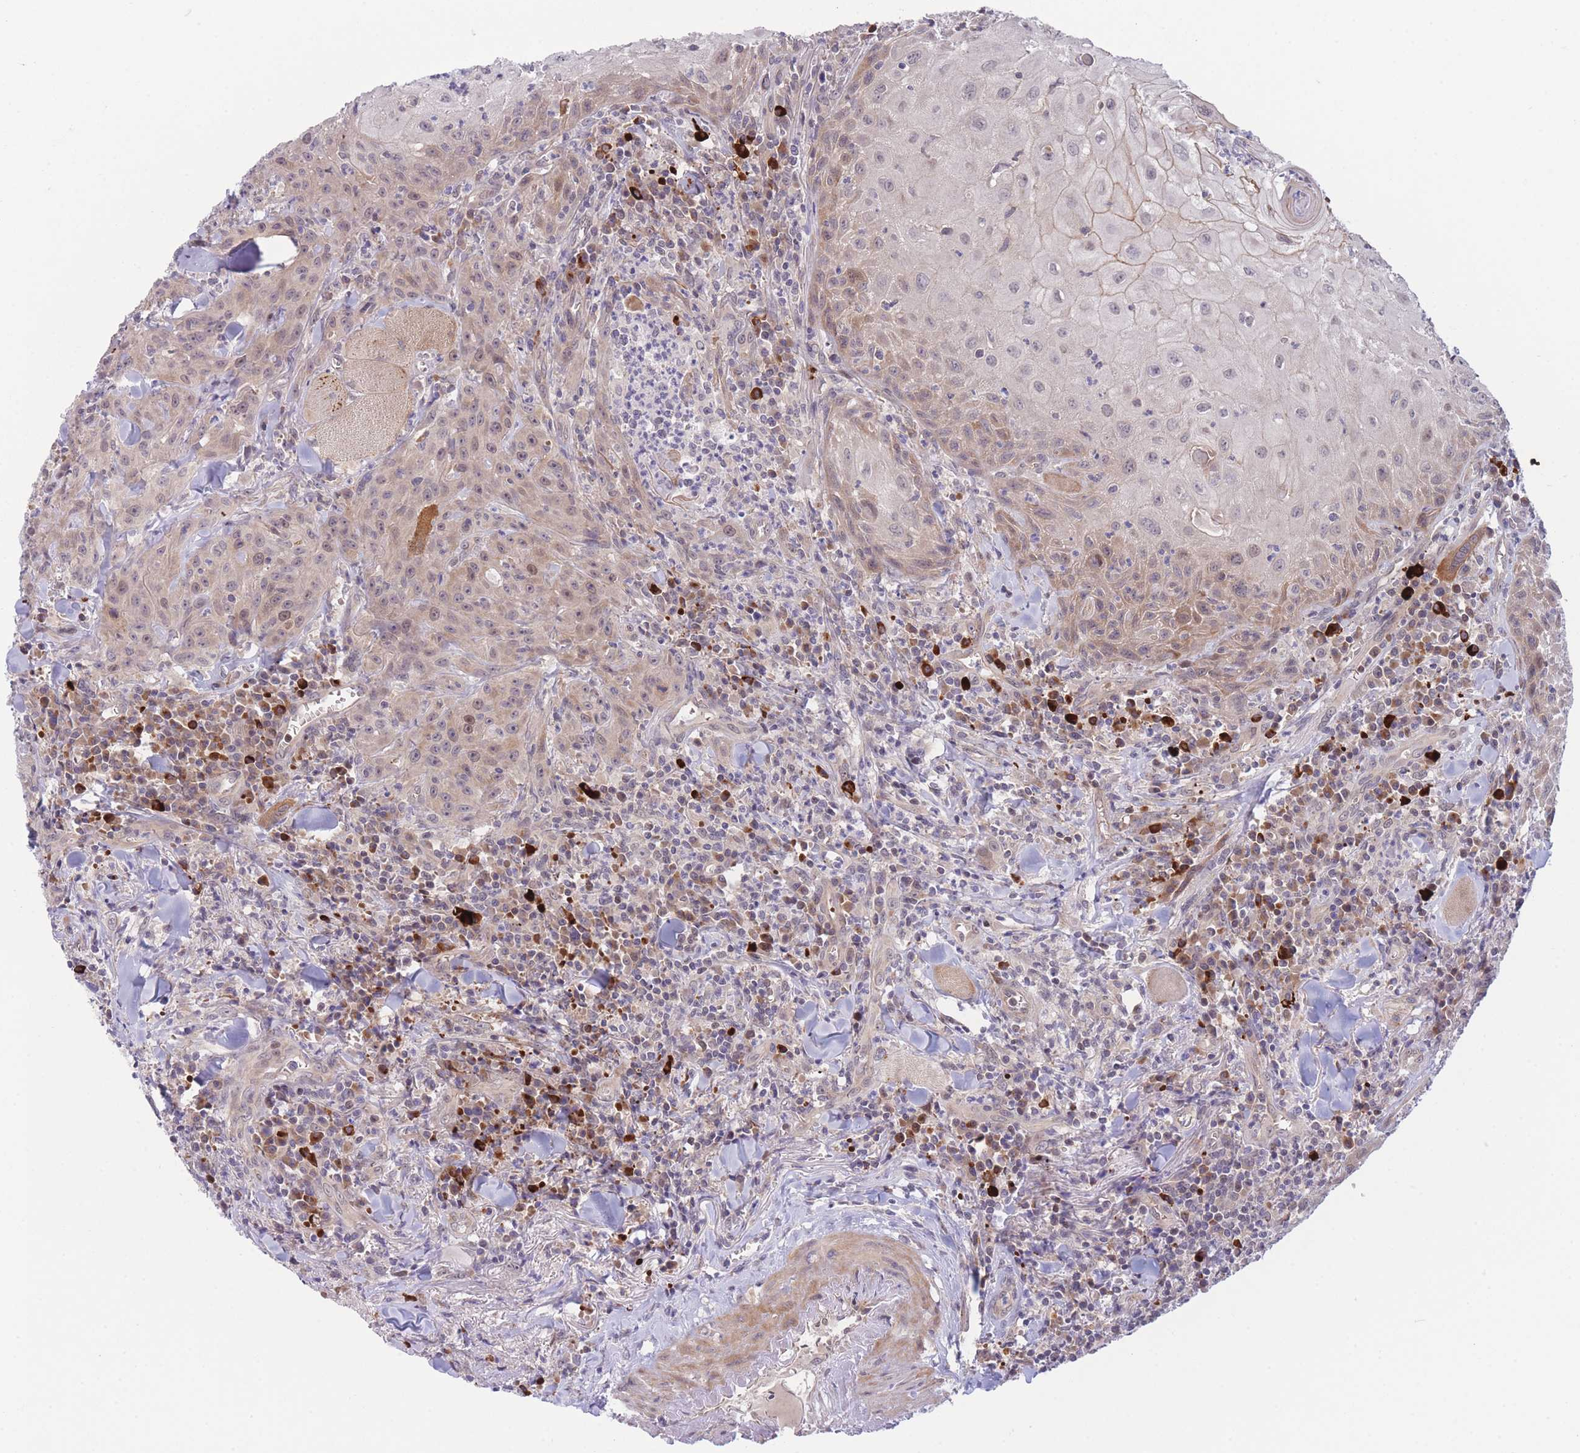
{"staining": {"intensity": "weak", "quantity": "<25%", "location": "cytoplasmic/membranous,nuclear"}, "tissue": "head and neck cancer", "cell_type": "Tumor cells", "image_type": "cancer", "snomed": [{"axis": "morphology", "description": "Normal tissue, NOS"}, {"axis": "morphology", "description": "Squamous cell carcinoma, NOS"}, {"axis": "topography", "description": "Oral tissue"}, {"axis": "topography", "description": "Head-Neck"}], "caption": "An immunohistochemistry (IHC) photomicrograph of squamous cell carcinoma (head and neck) is shown. There is no staining in tumor cells of squamous cell carcinoma (head and neck).", "gene": "CDC25B", "patient": {"sex": "female", "age": 70}}